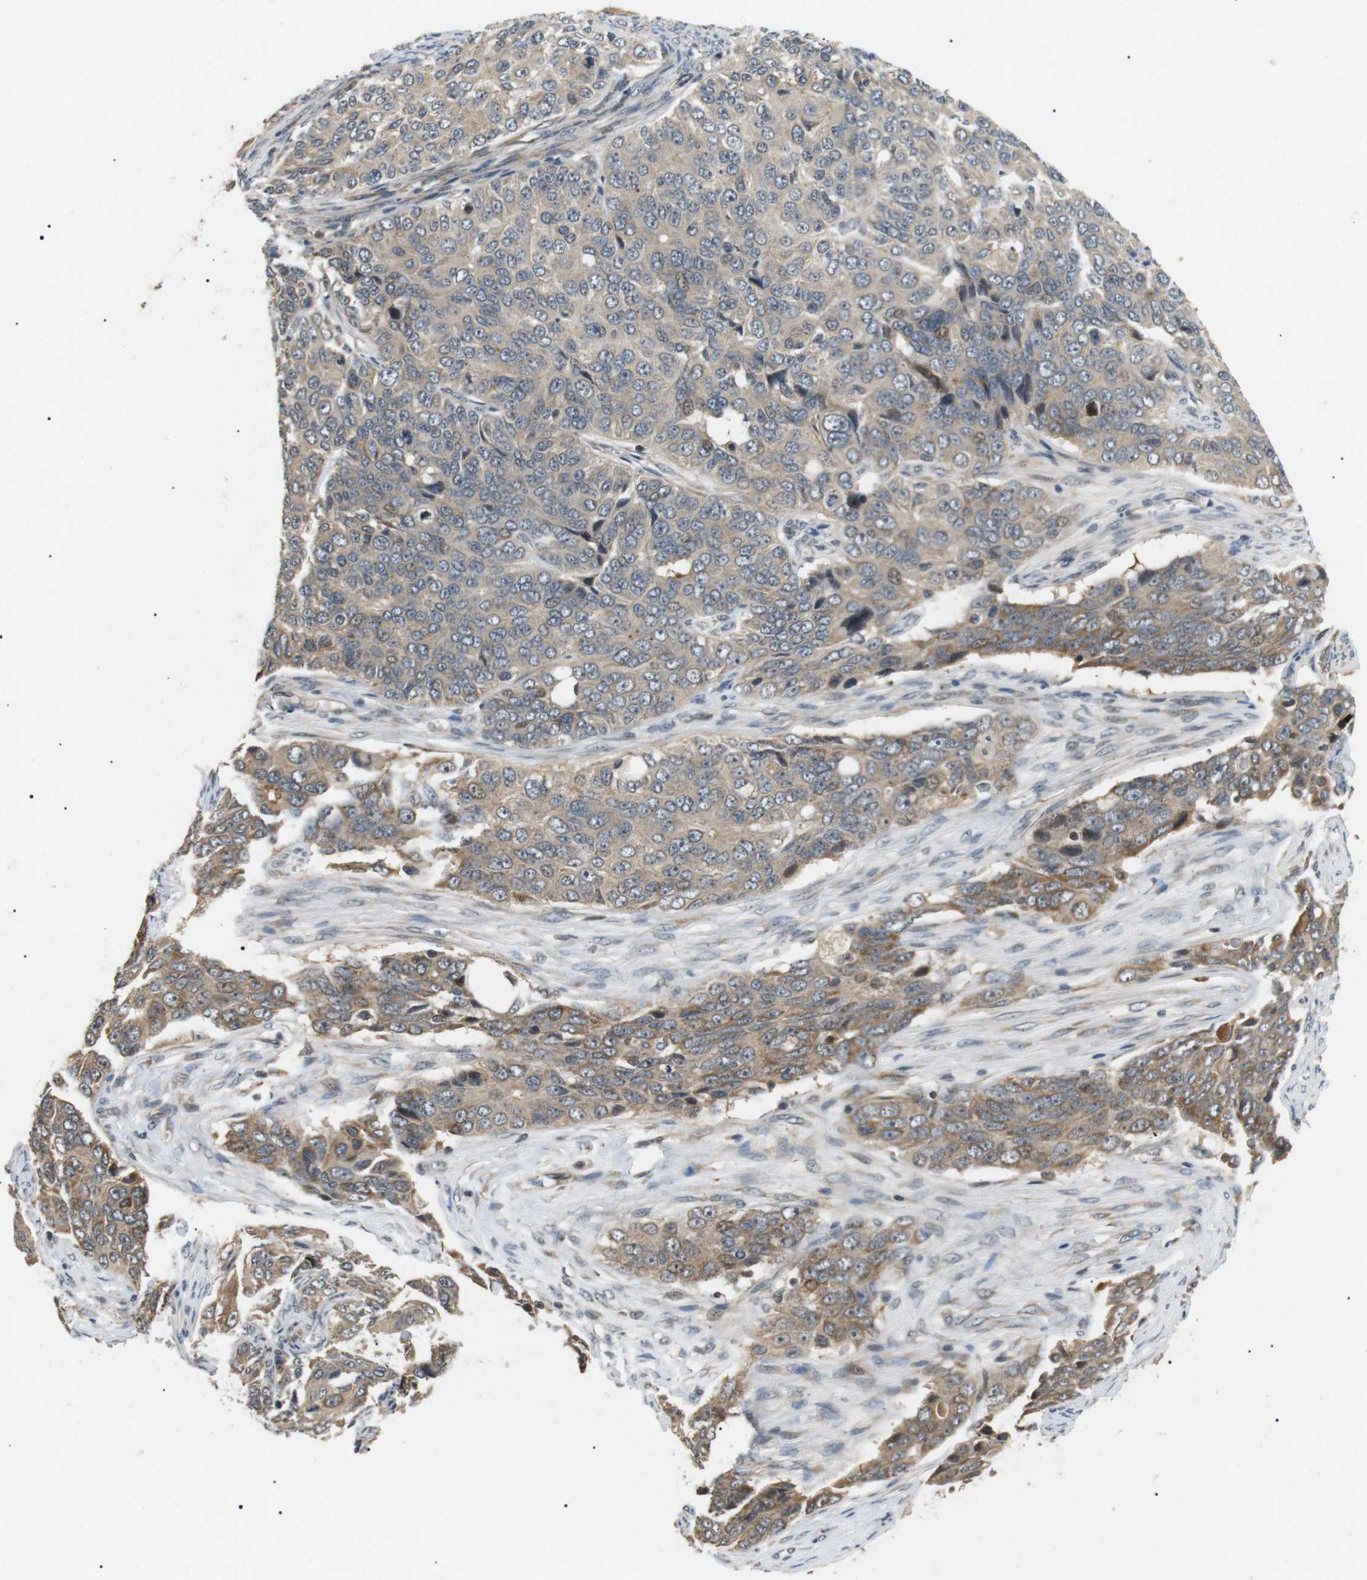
{"staining": {"intensity": "weak", "quantity": ">75%", "location": "cytoplasmic/membranous"}, "tissue": "ovarian cancer", "cell_type": "Tumor cells", "image_type": "cancer", "snomed": [{"axis": "morphology", "description": "Carcinoma, endometroid"}, {"axis": "topography", "description": "Ovary"}], "caption": "This is a micrograph of immunohistochemistry staining of ovarian endometroid carcinoma, which shows weak expression in the cytoplasmic/membranous of tumor cells.", "gene": "HSPA13", "patient": {"sex": "female", "age": 51}}